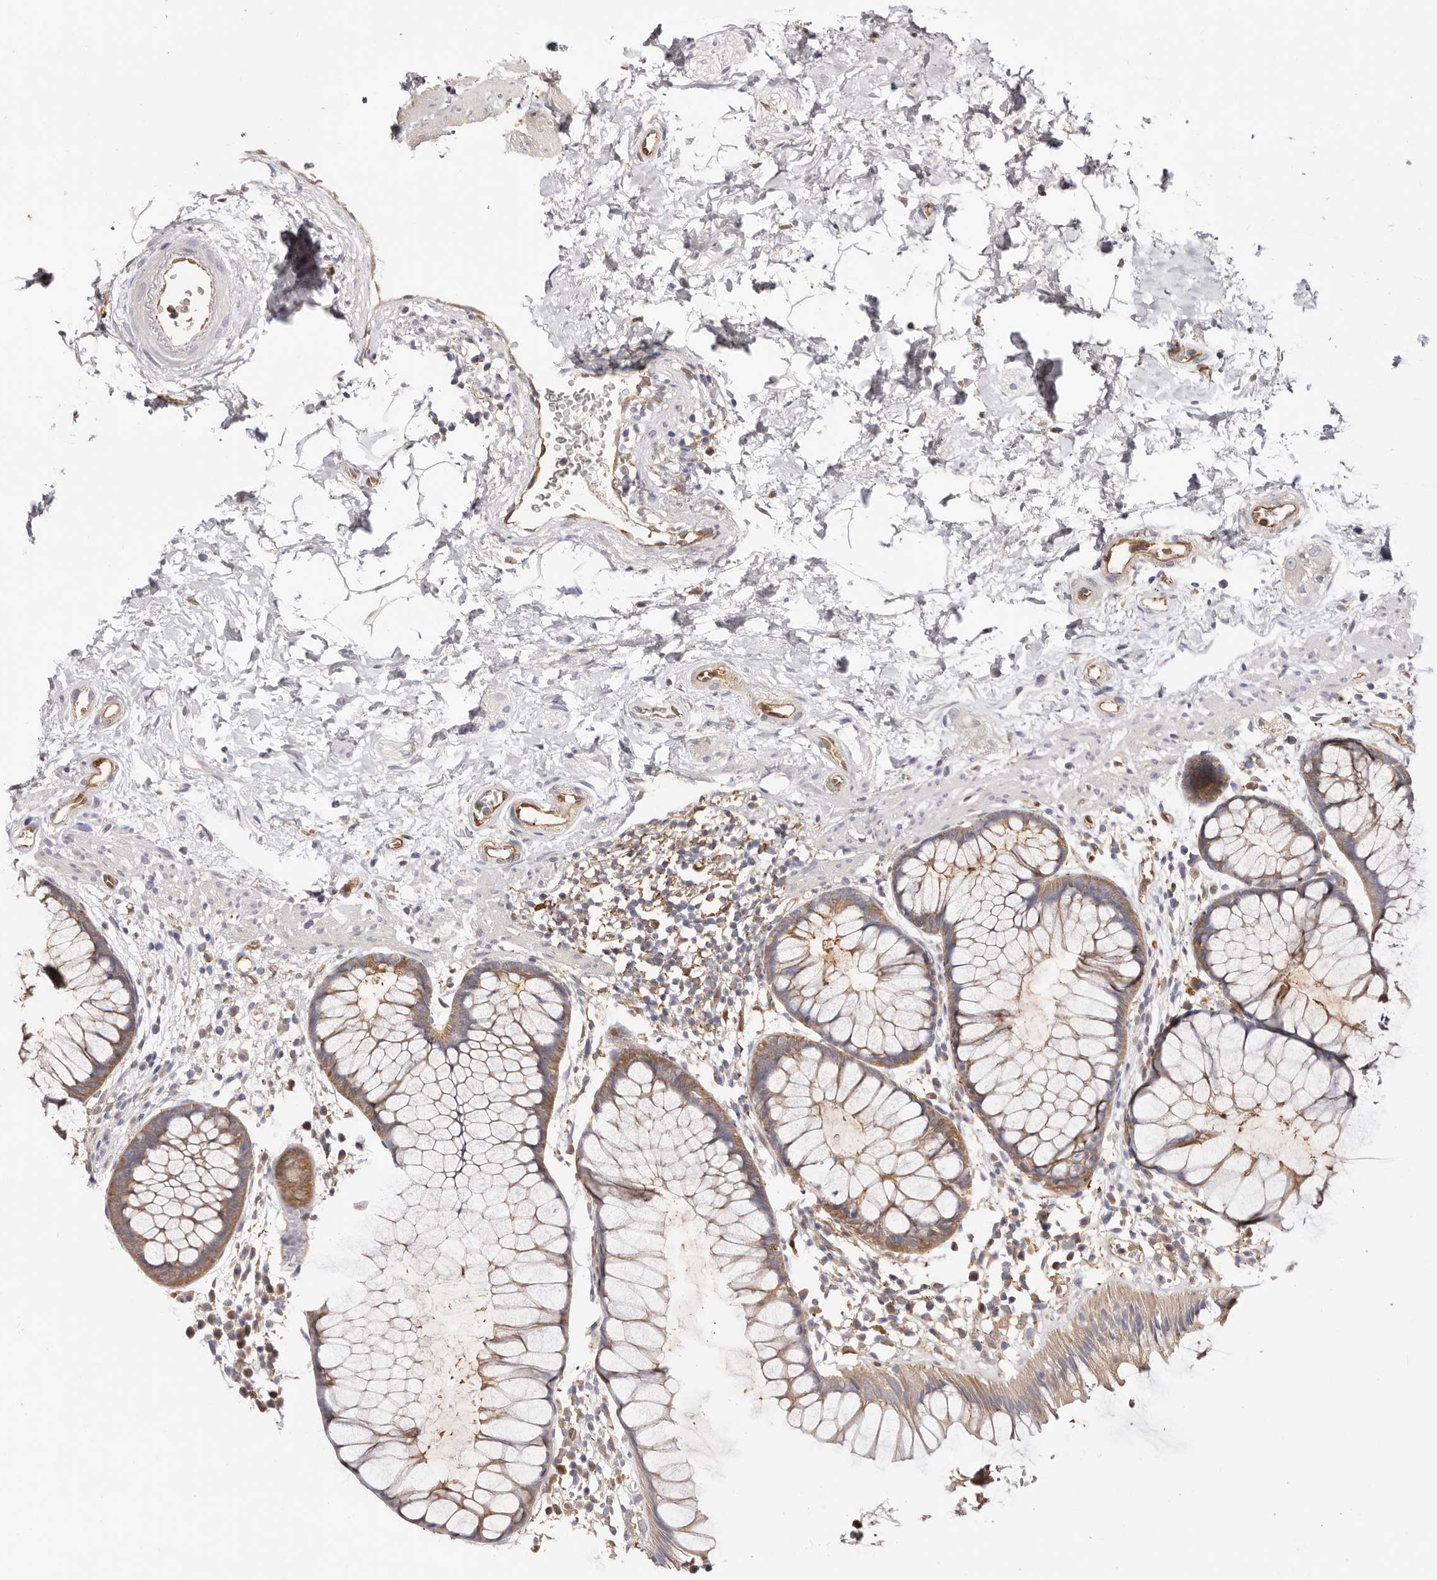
{"staining": {"intensity": "moderate", "quantity": ">75%", "location": "cytoplasmic/membranous"}, "tissue": "rectum", "cell_type": "Glandular cells", "image_type": "normal", "snomed": [{"axis": "morphology", "description": "Normal tissue, NOS"}, {"axis": "topography", "description": "Rectum"}], "caption": "Glandular cells demonstrate medium levels of moderate cytoplasmic/membranous positivity in about >75% of cells in normal rectum. Immunohistochemistry (ihc) stains the protein in brown and the nuclei are stained blue.", "gene": "LAP3", "patient": {"sex": "male", "age": 51}}